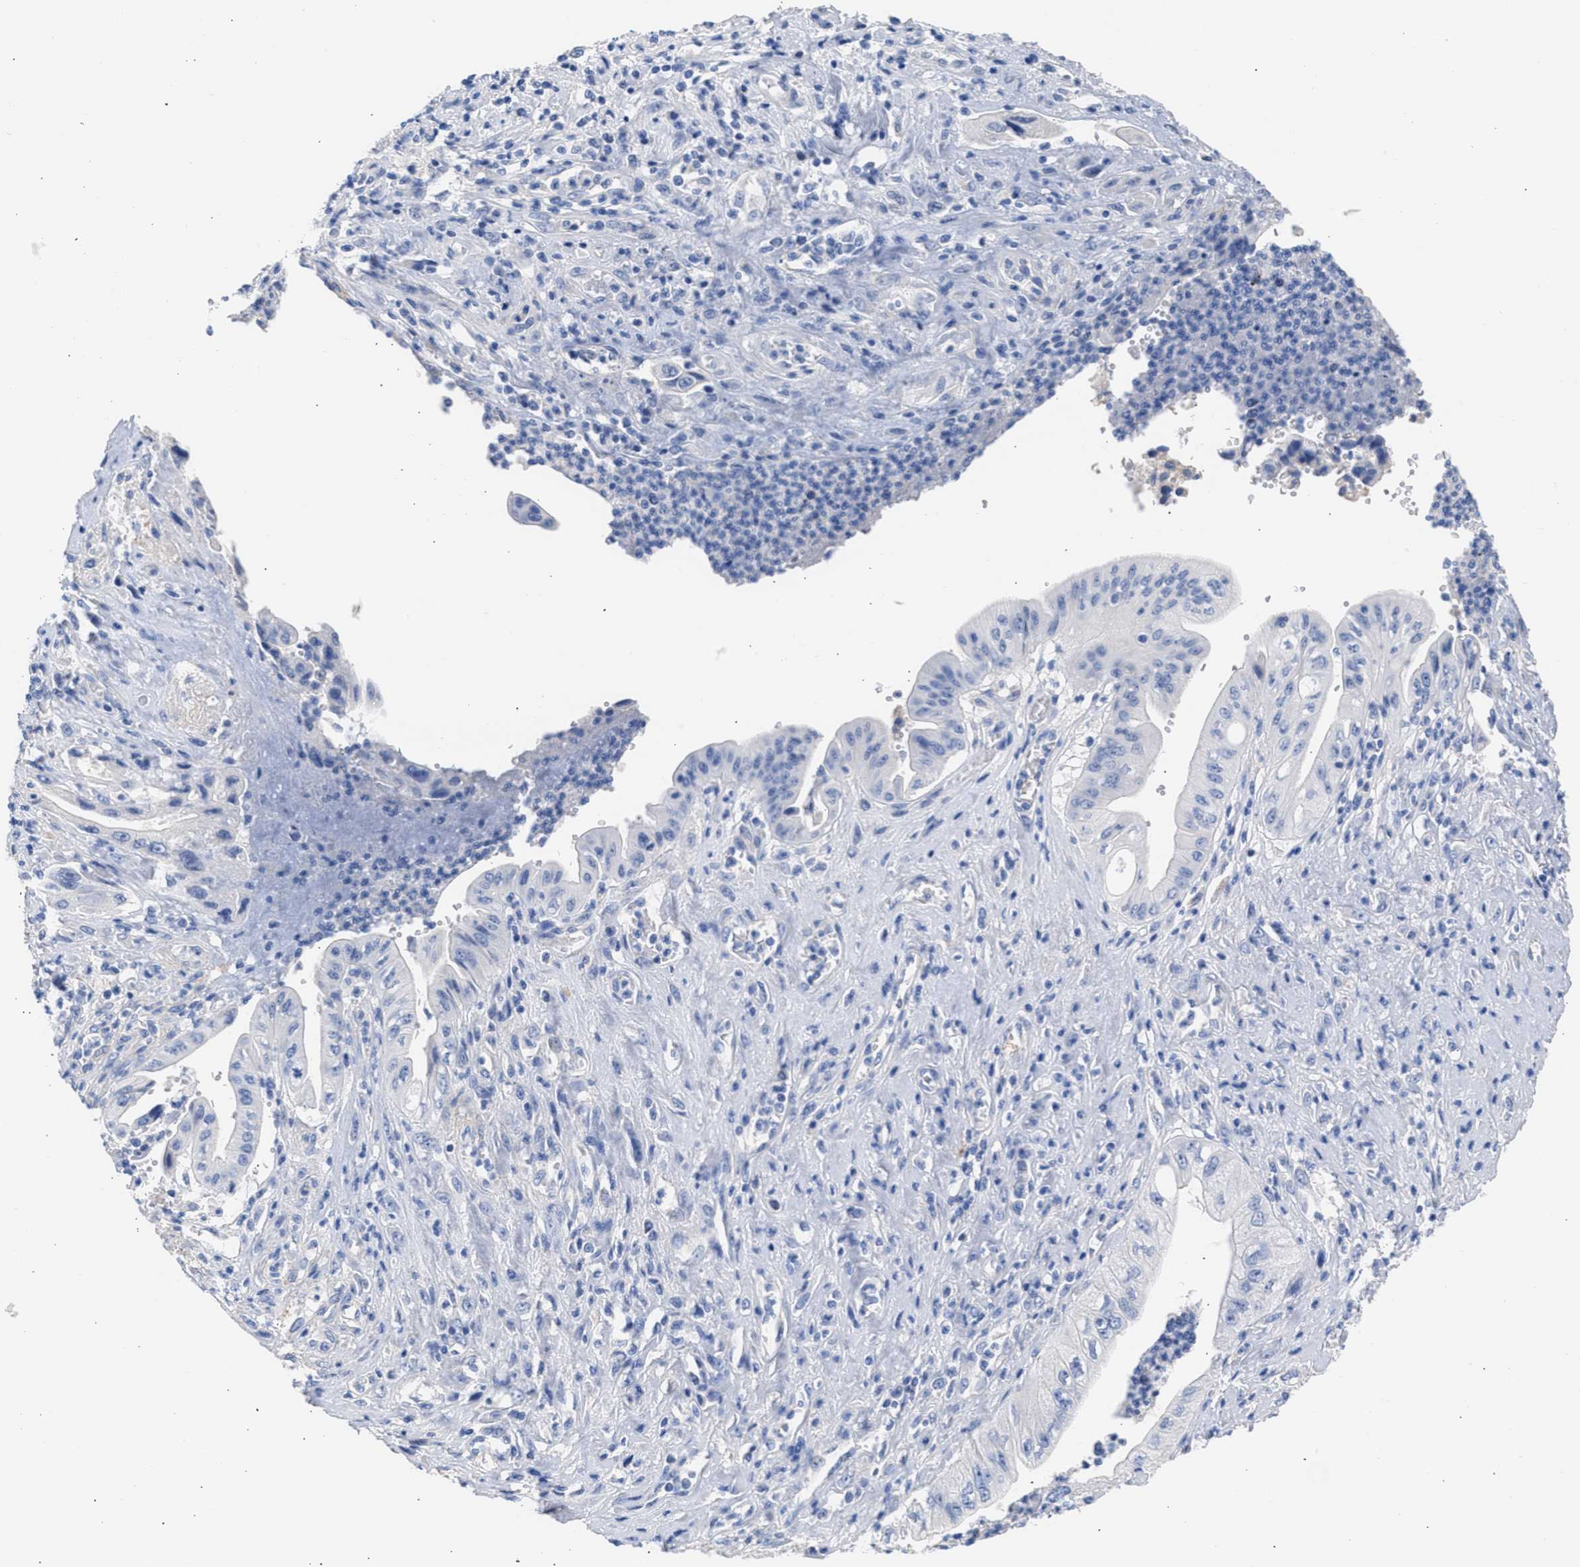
{"staining": {"intensity": "negative", "quantity": "none", "location": "none"}, "tissue": "pancreatic cancer", "cell_type": "Tumor cells", "image_type": "cancer", "snomed": [{"axis": "morphology", "description": "Adenocarcinoma, NOS"}, {"axis": "topography", "description": "Pancreas"}], "caption": "Immunohistochemical staining of human pancreatic adenocarcinoma shows no significant staining in tumor cells. (IHC, brightfield microscopy, high magnification).", "gene": "RSPH1", "patient": {"sex": "female", "age": 73}}